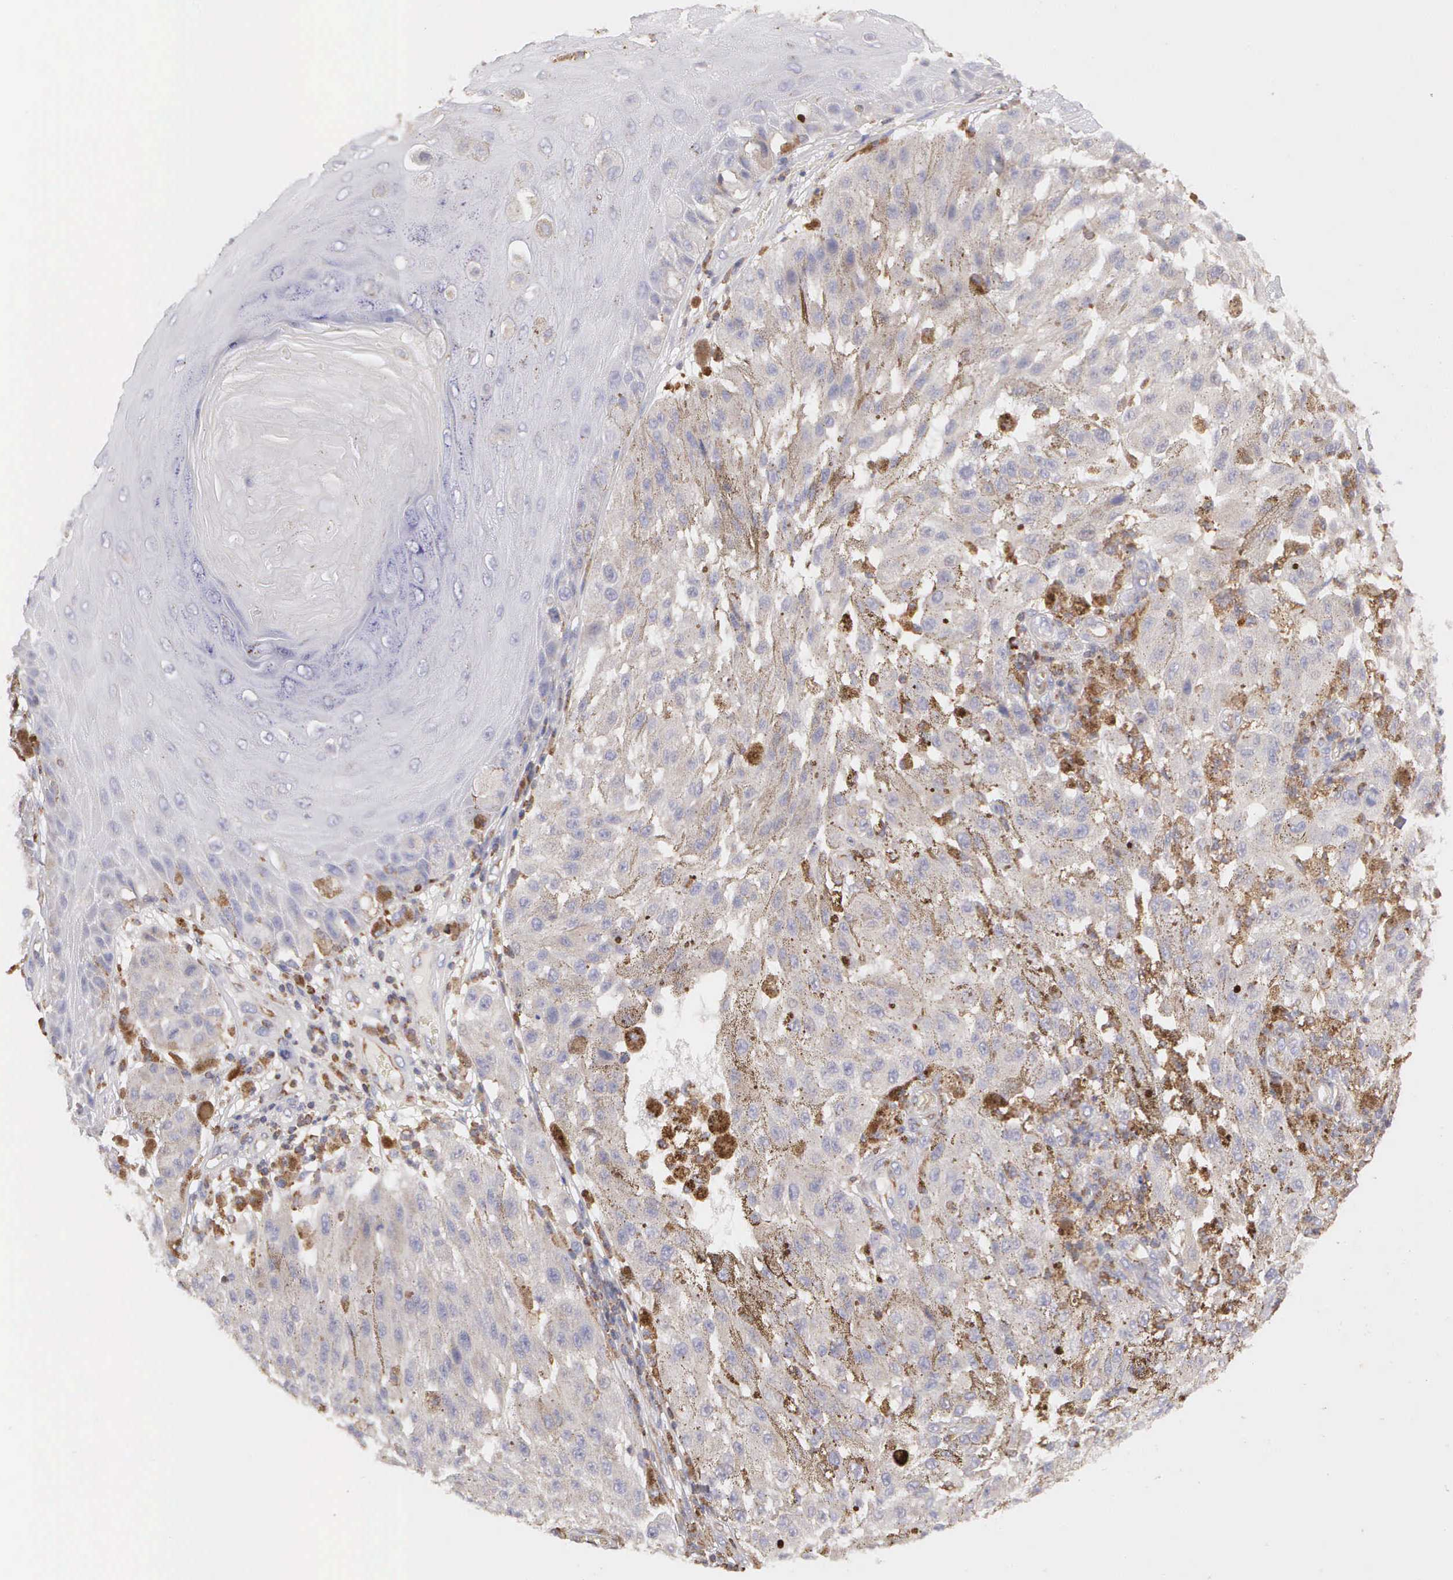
{"staining": {"intensity": "negative", "quantity": "none", "location": "none"}, "tissue": "melanoma", "cell_type": "Tumor cells", "image_type": "cancer", "snomed": [{"axis": "morphology", "description": "Malignant melanoma, NOS"}, {"axis": "topography", "description": "Skin"}], "caption": "There is no significant expression in tumor cells of melanoma. (Immunohistochemistry (ihc), brightfield microscopy, high magnification).", "gene": "ARHGAP4", "patient": {"sex": "female", "age": 64}}